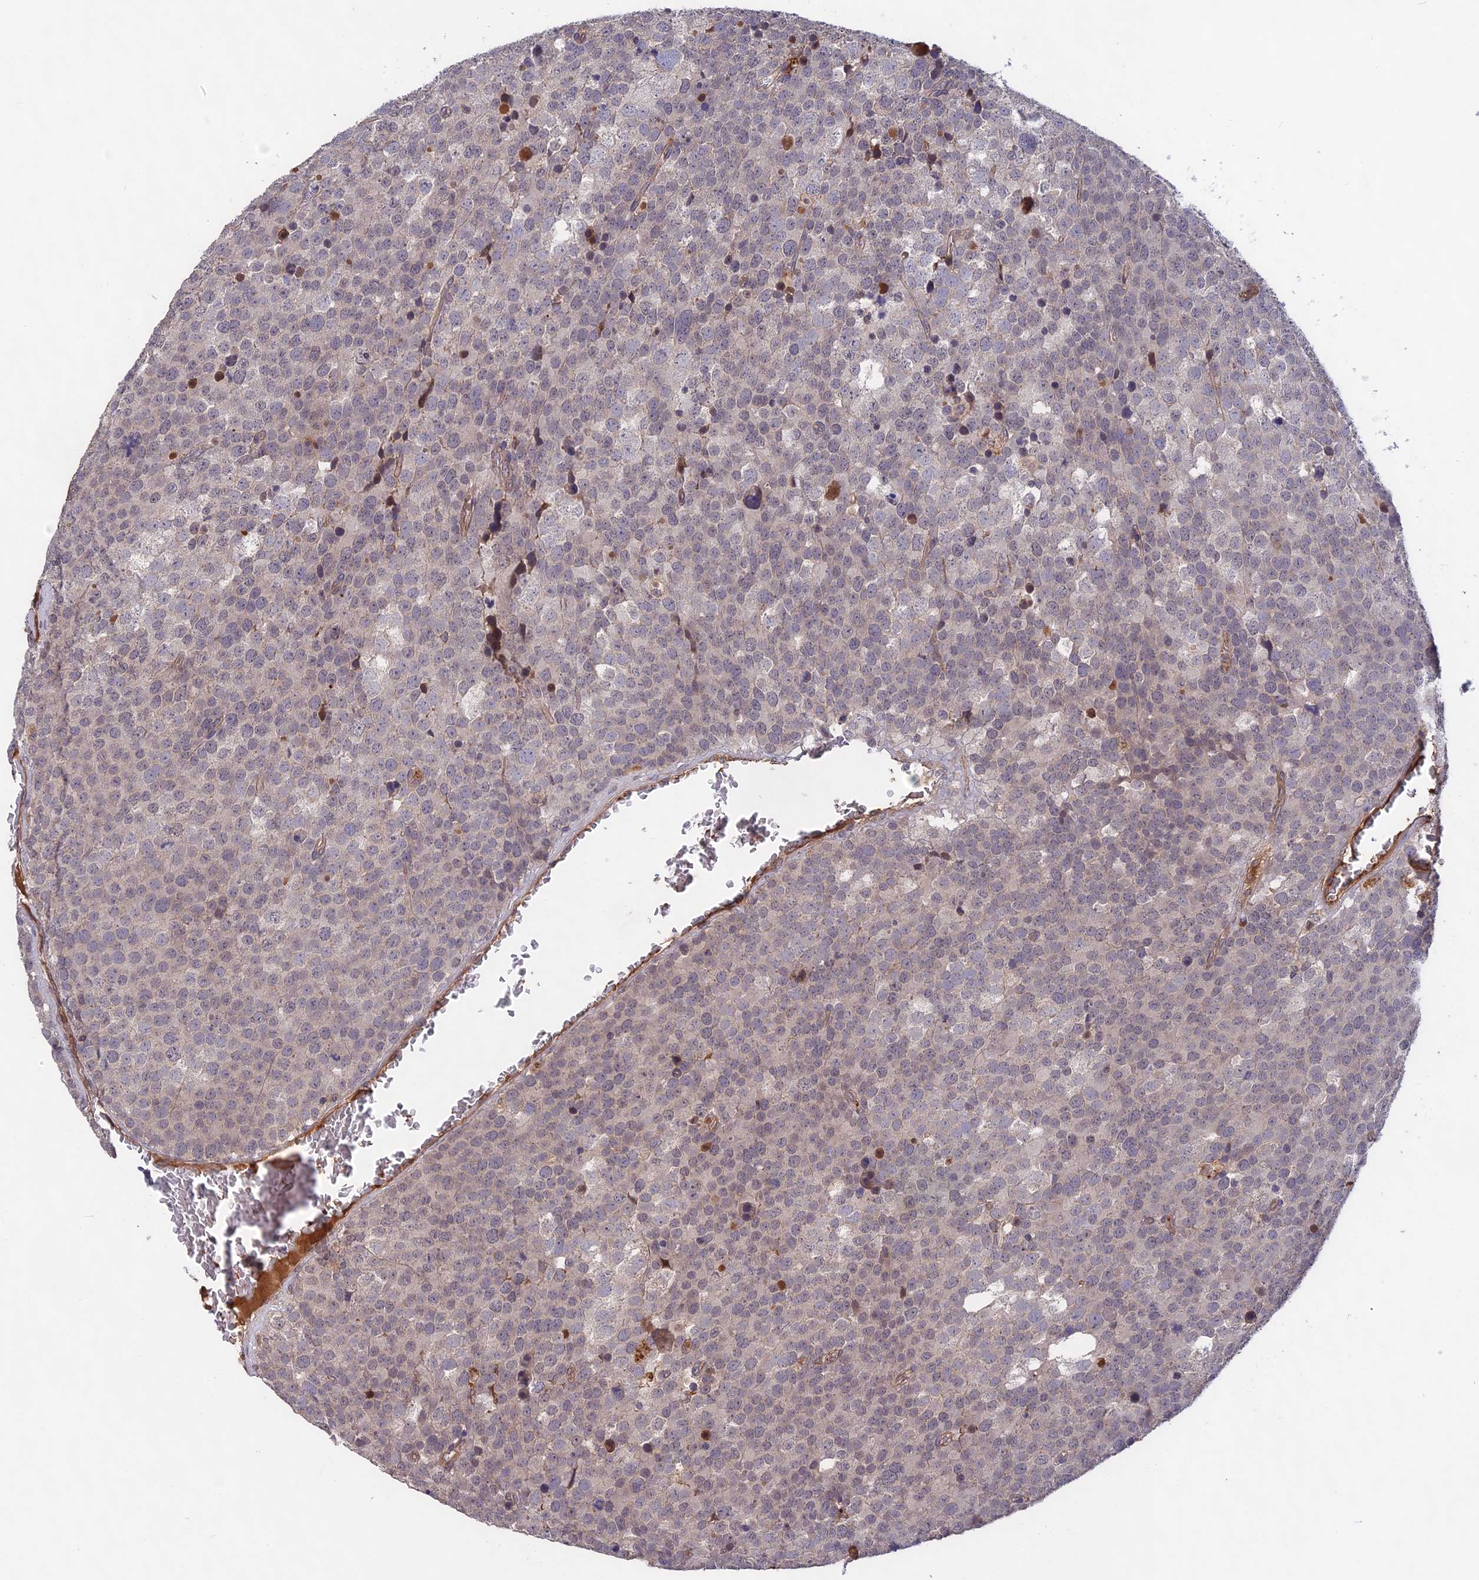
{"staining": {"intensity": "negative", "quantity": "none", "location": "none"}, "tissue": "testis cancer", "cell_type": "Tumor cells", "image_type": "cancer", "snomed": [{"axis": "morphology", "description": "Seminoma, NOS"}, {"axis": "topography", "description": "Testis"}], "caption": "The micrograph shows no significant staining in tumor cells of seminoma (testis).", "gene": "ADO", "patient": {"sex": "male", "age": 71}}